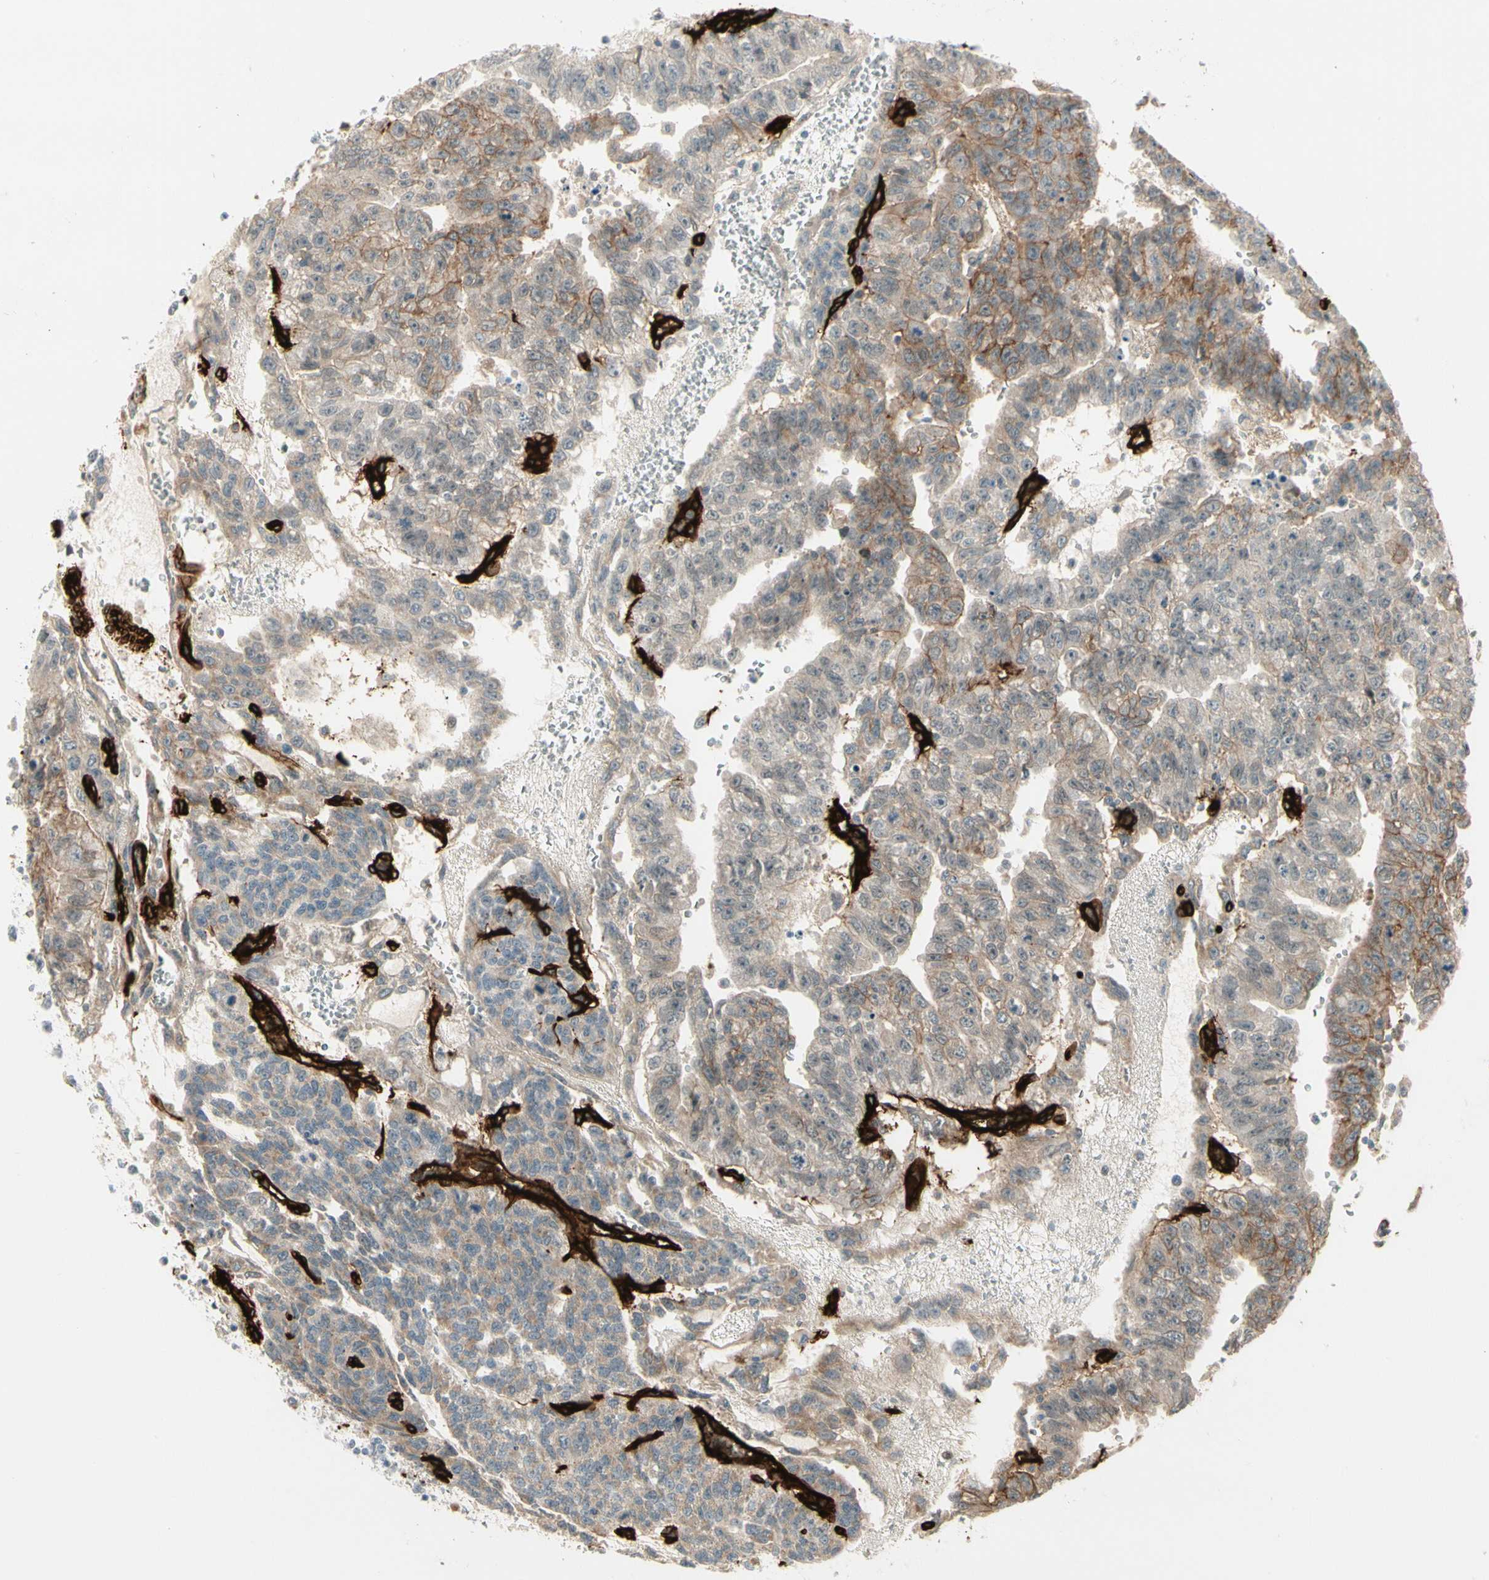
{"staining": {"intensity": "moderate", "quantity": "<25%", "location": "cytoplasmic/membranous"}, "tissue": "testis cancer", "cell_type": "Tumor cells", "image_type": "cancer", "snomed": [{"axis": "morphology", "description": "Seminoma, NOS"}, {"axis": "morphology", "description": "Carcinoma, Embryonal, NOS"}, {"axis": "topography", "description": "Testis"}], "caption": "This is a micrograph of IHC staining of testis cancer (seminoma), which shows moderate expression in the cytoplasmic/membranous of tumor cells.", "gene": "MCAM", "patient": {"sex": "male", "age": 52}}